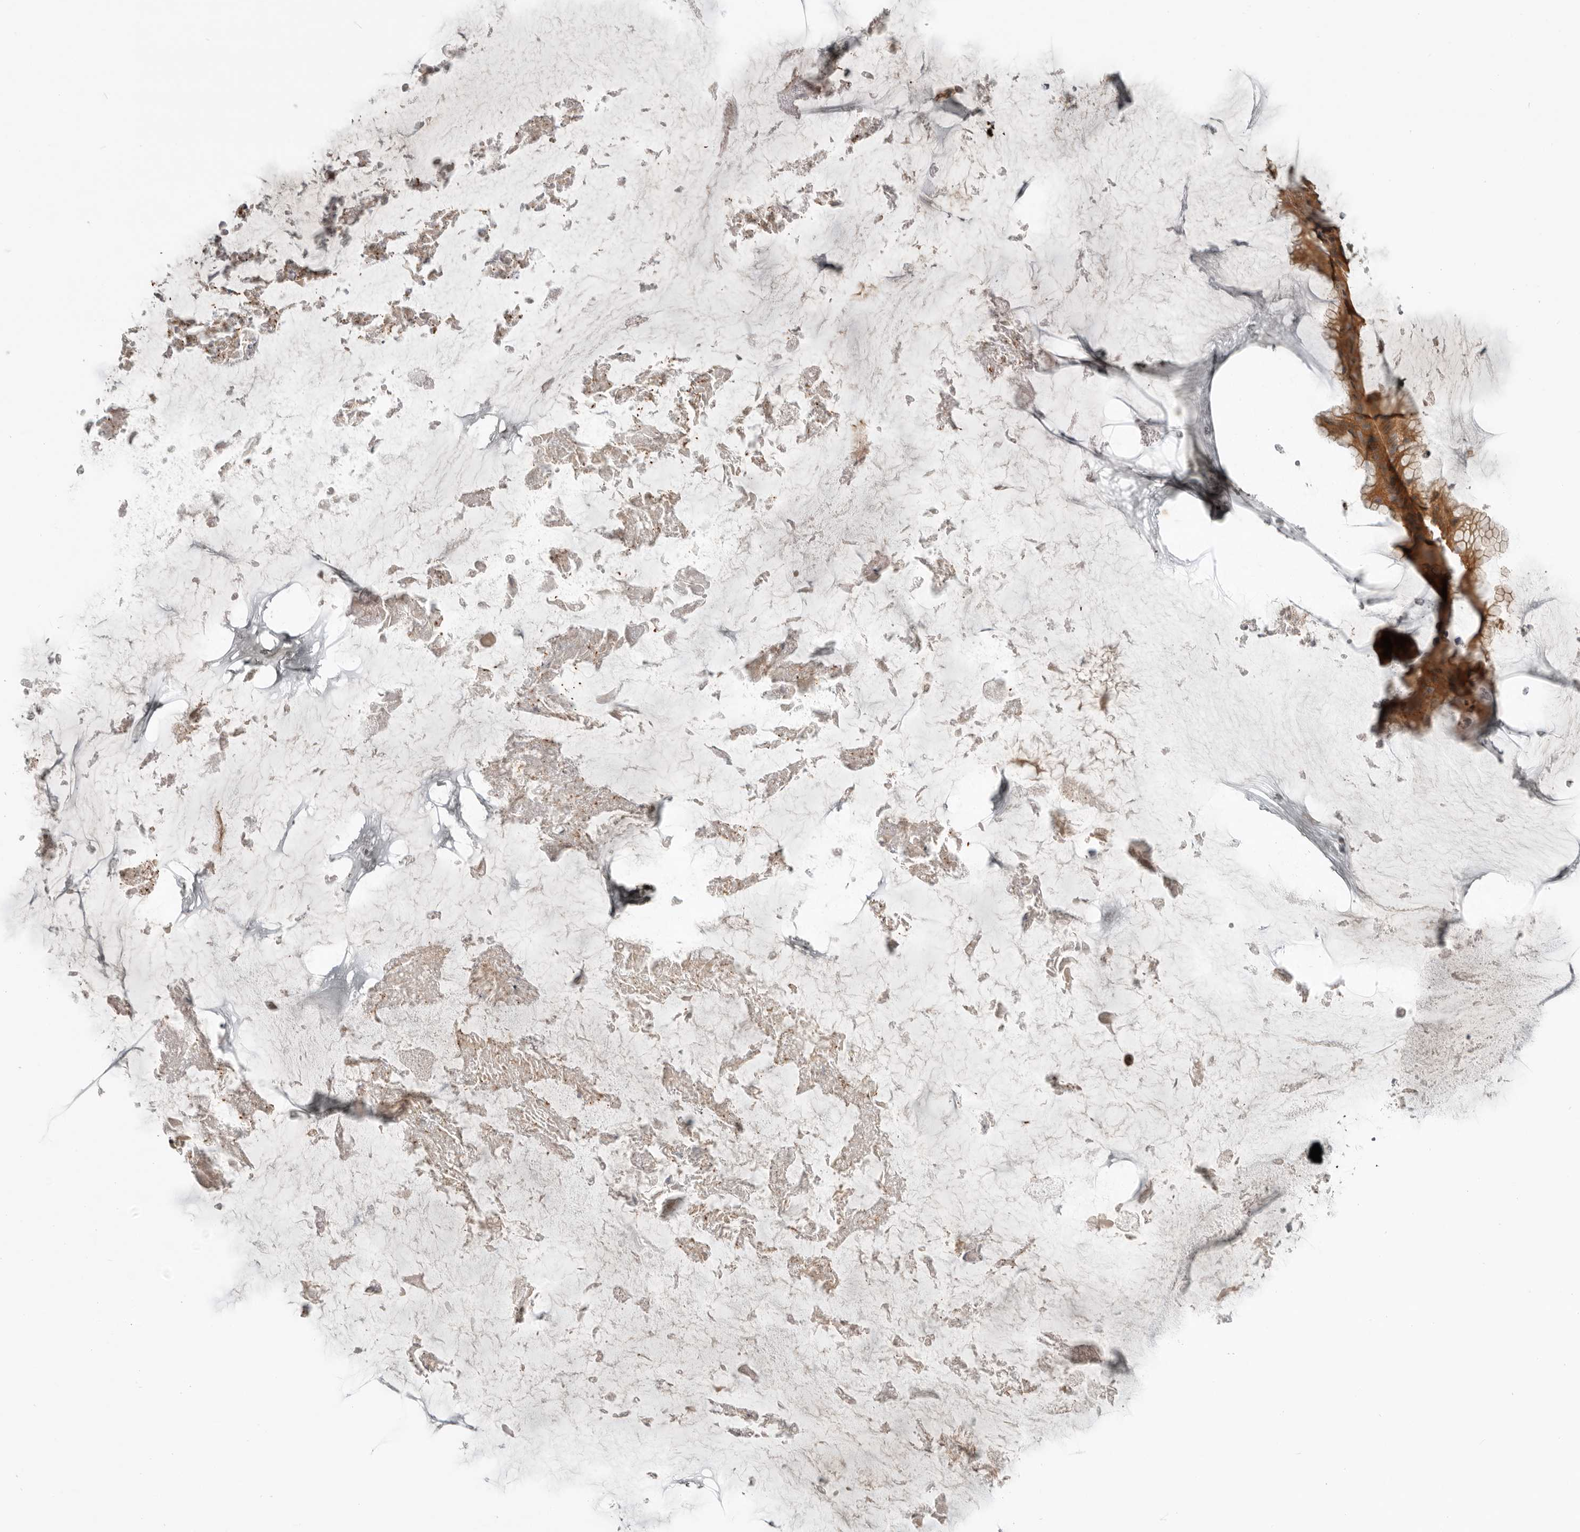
{"staining": {"intensity": "strong", "quantity": ">75%", "location": "cytoplasmic/membranous"}, "tissue": "ovarian cancer", "cell_type": "Tumor cells", "image_type": "cancer", "snomed": [{"axis": "morphology", "description": "Cystadenocarcinoma, mucinous, NOS"}, {"axis": "topography", "description": "Ovary"}], "caption": "Brown immunohistochemical staining in human ovarian cancer (mucinous cystadenocarcinoma) reveals strong cytoplasmic/membranous staining in approximately >75% of tumor cells.", "gene": "CUEDC1", "patient": {"sex": "female", "age": 61}}